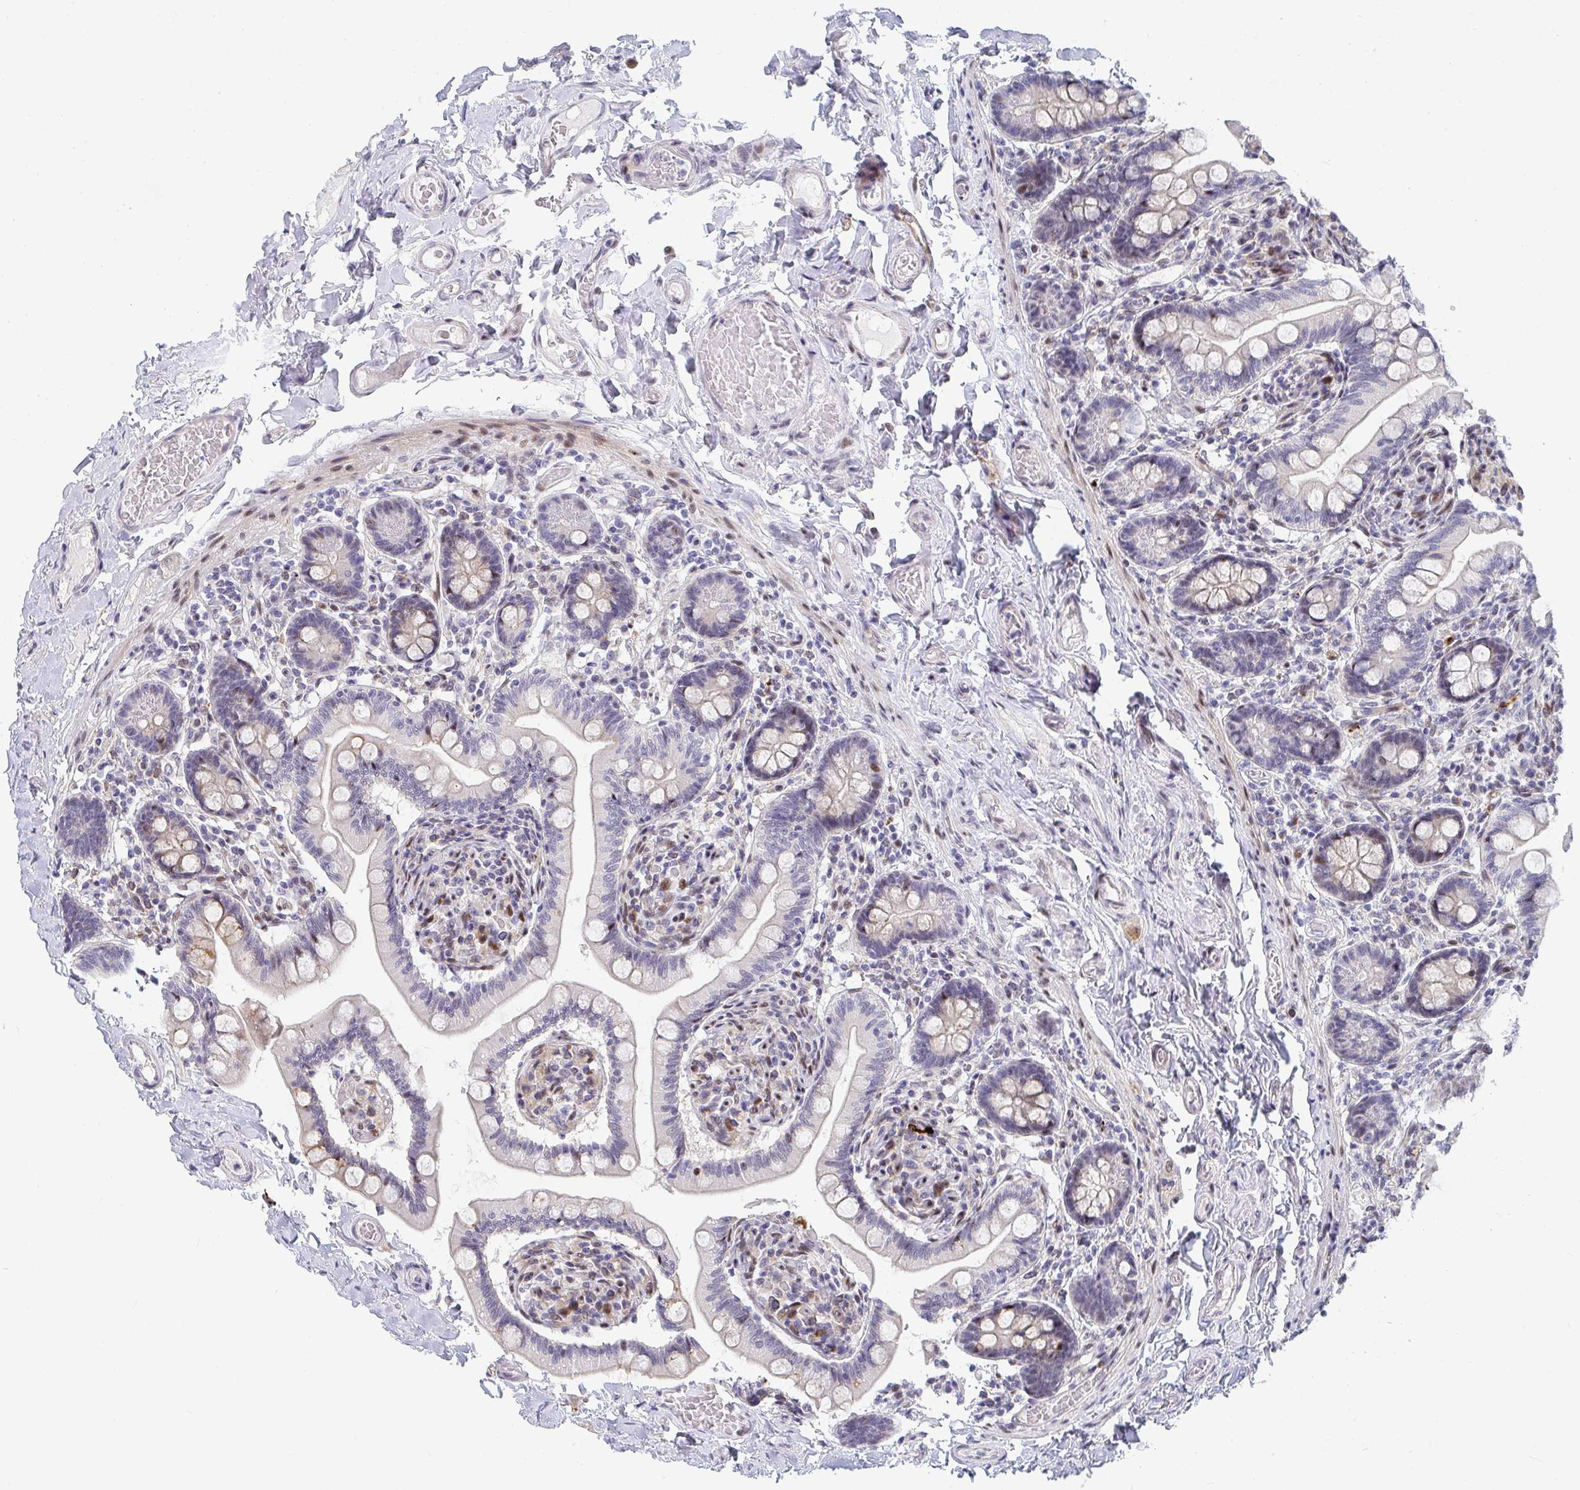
{"staining": {"intensity": "moderate", "quantity": "25%-75%", "location": "cytoplasmic/membranous,nuclear"}, "tissue": "small intestine", "cell_type": "Glandular cells", "image_type": "normal", "snomed": [{"axis": "morphology", "description": "Normal tissue, NOS"}, {"axis": "topography", "description": "Small intestine"}], "caption": "Immunohistochemical staining of unremarkable small intestine displays moderate cytoplasmic/membranous,nuclear protein positivity in approximately 25%-75% of glandular cells. The staining was performed using DAB, with brown indicating positive protein expression. Nuclei are stained blue with hematoxylin.", "gene": "ZIC3", "patient": {"sex": "female", "age": 64}}